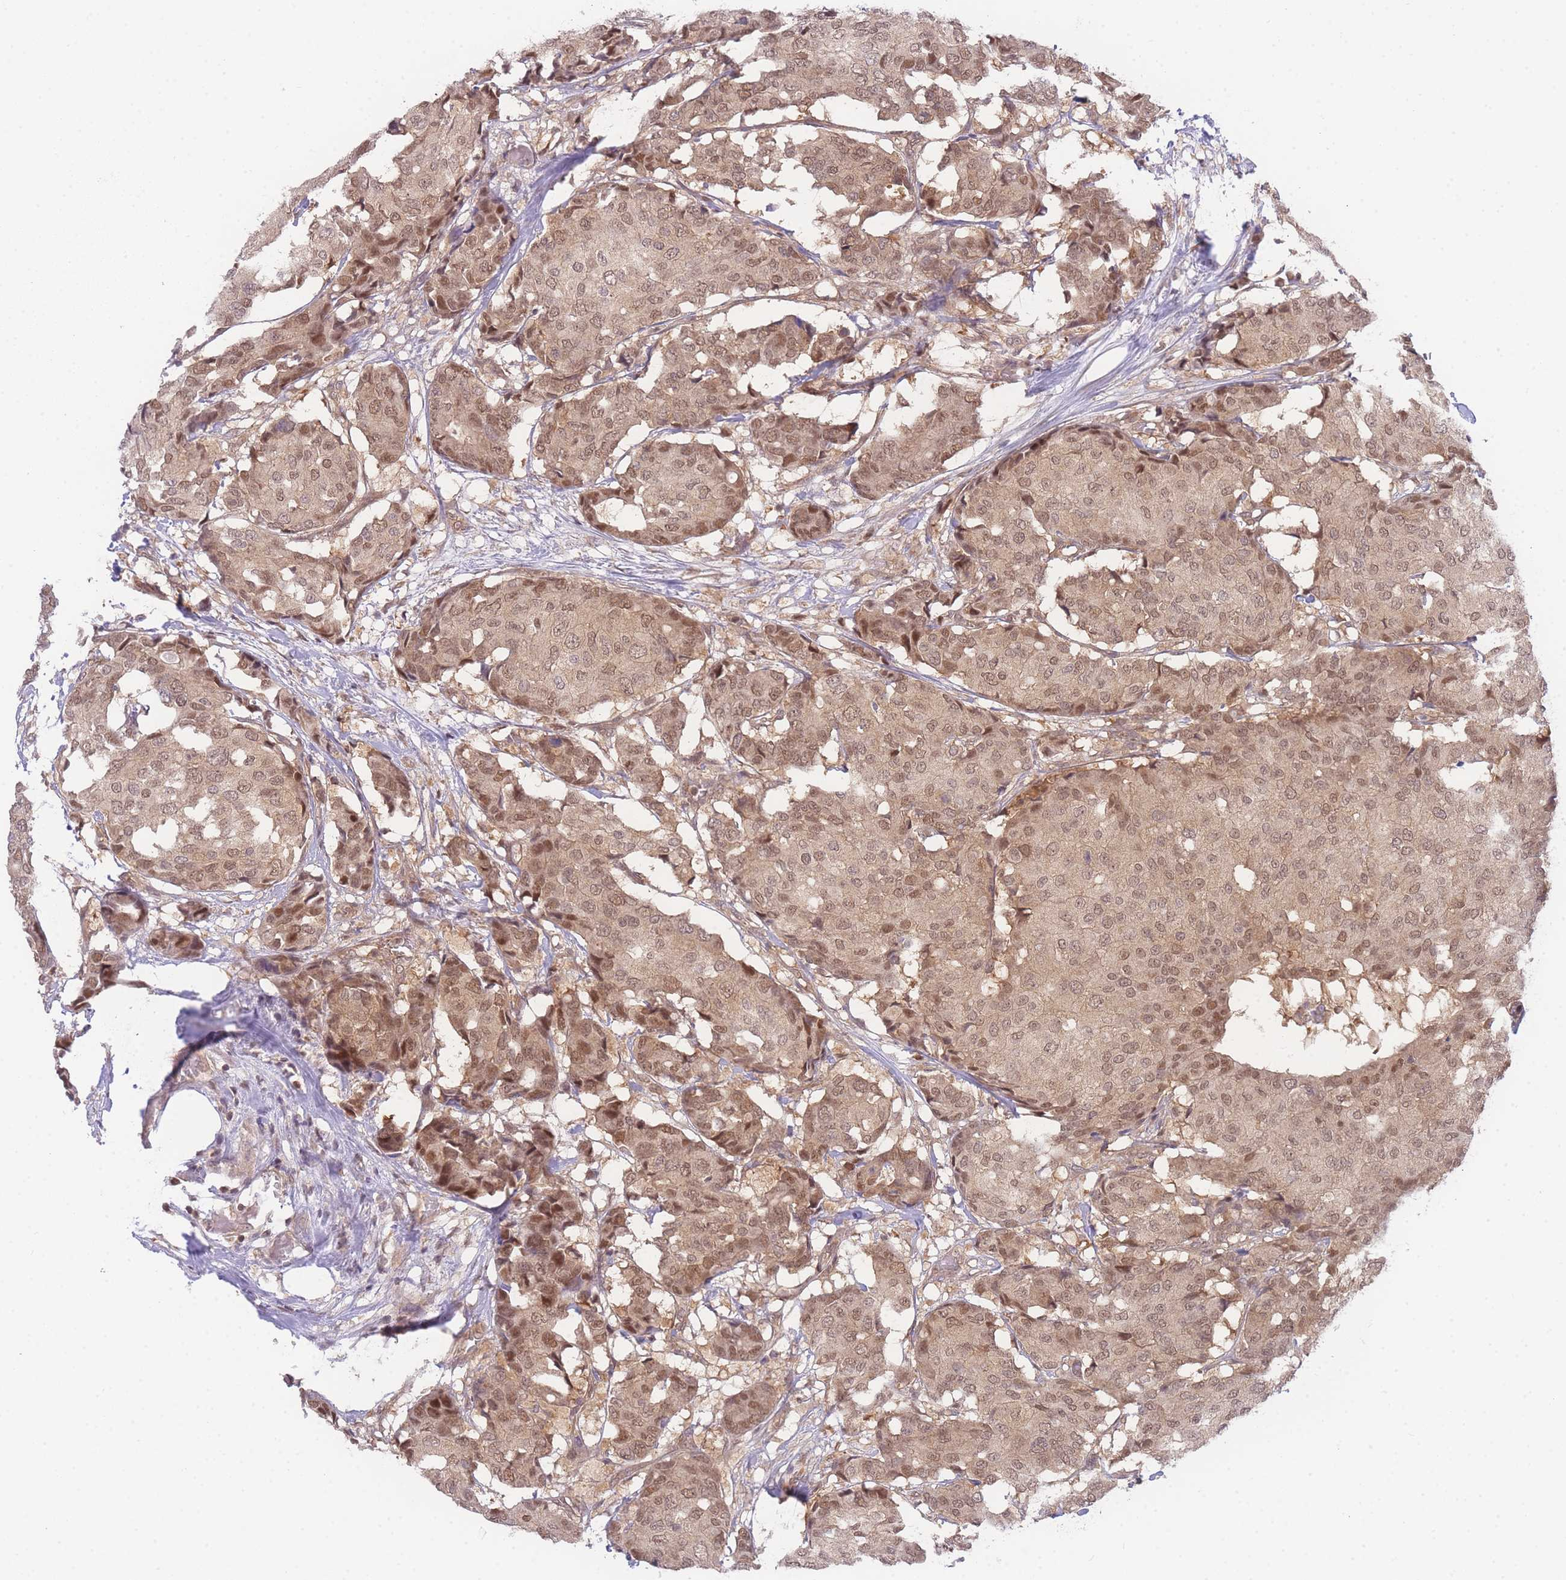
{"staining": {"intensity": "moderate", "quantity": ">75%", "location": "cytoplasmic/membranous,nuclear"}, "tissue": "breast cancer", "cell_type": "Tumor cells", "image_type": "cancer", "snomed": [{"axis": "morphology", "description": "Duct carcinoma"}, {"axis": "topography", "description": "Breast"}], "caption": "The micrograph reveals a brown stain indicating the presence of a protein in the cytoplasmic/membranous and nuclear of tumor cells in breast cancer. (DAB (3,3'-diaminobenzidine) IHC, brown staining for protein, blue staining for nuclei).", "gene": "KIAA1191", "patient": {"sex": "female", "age": 75}}